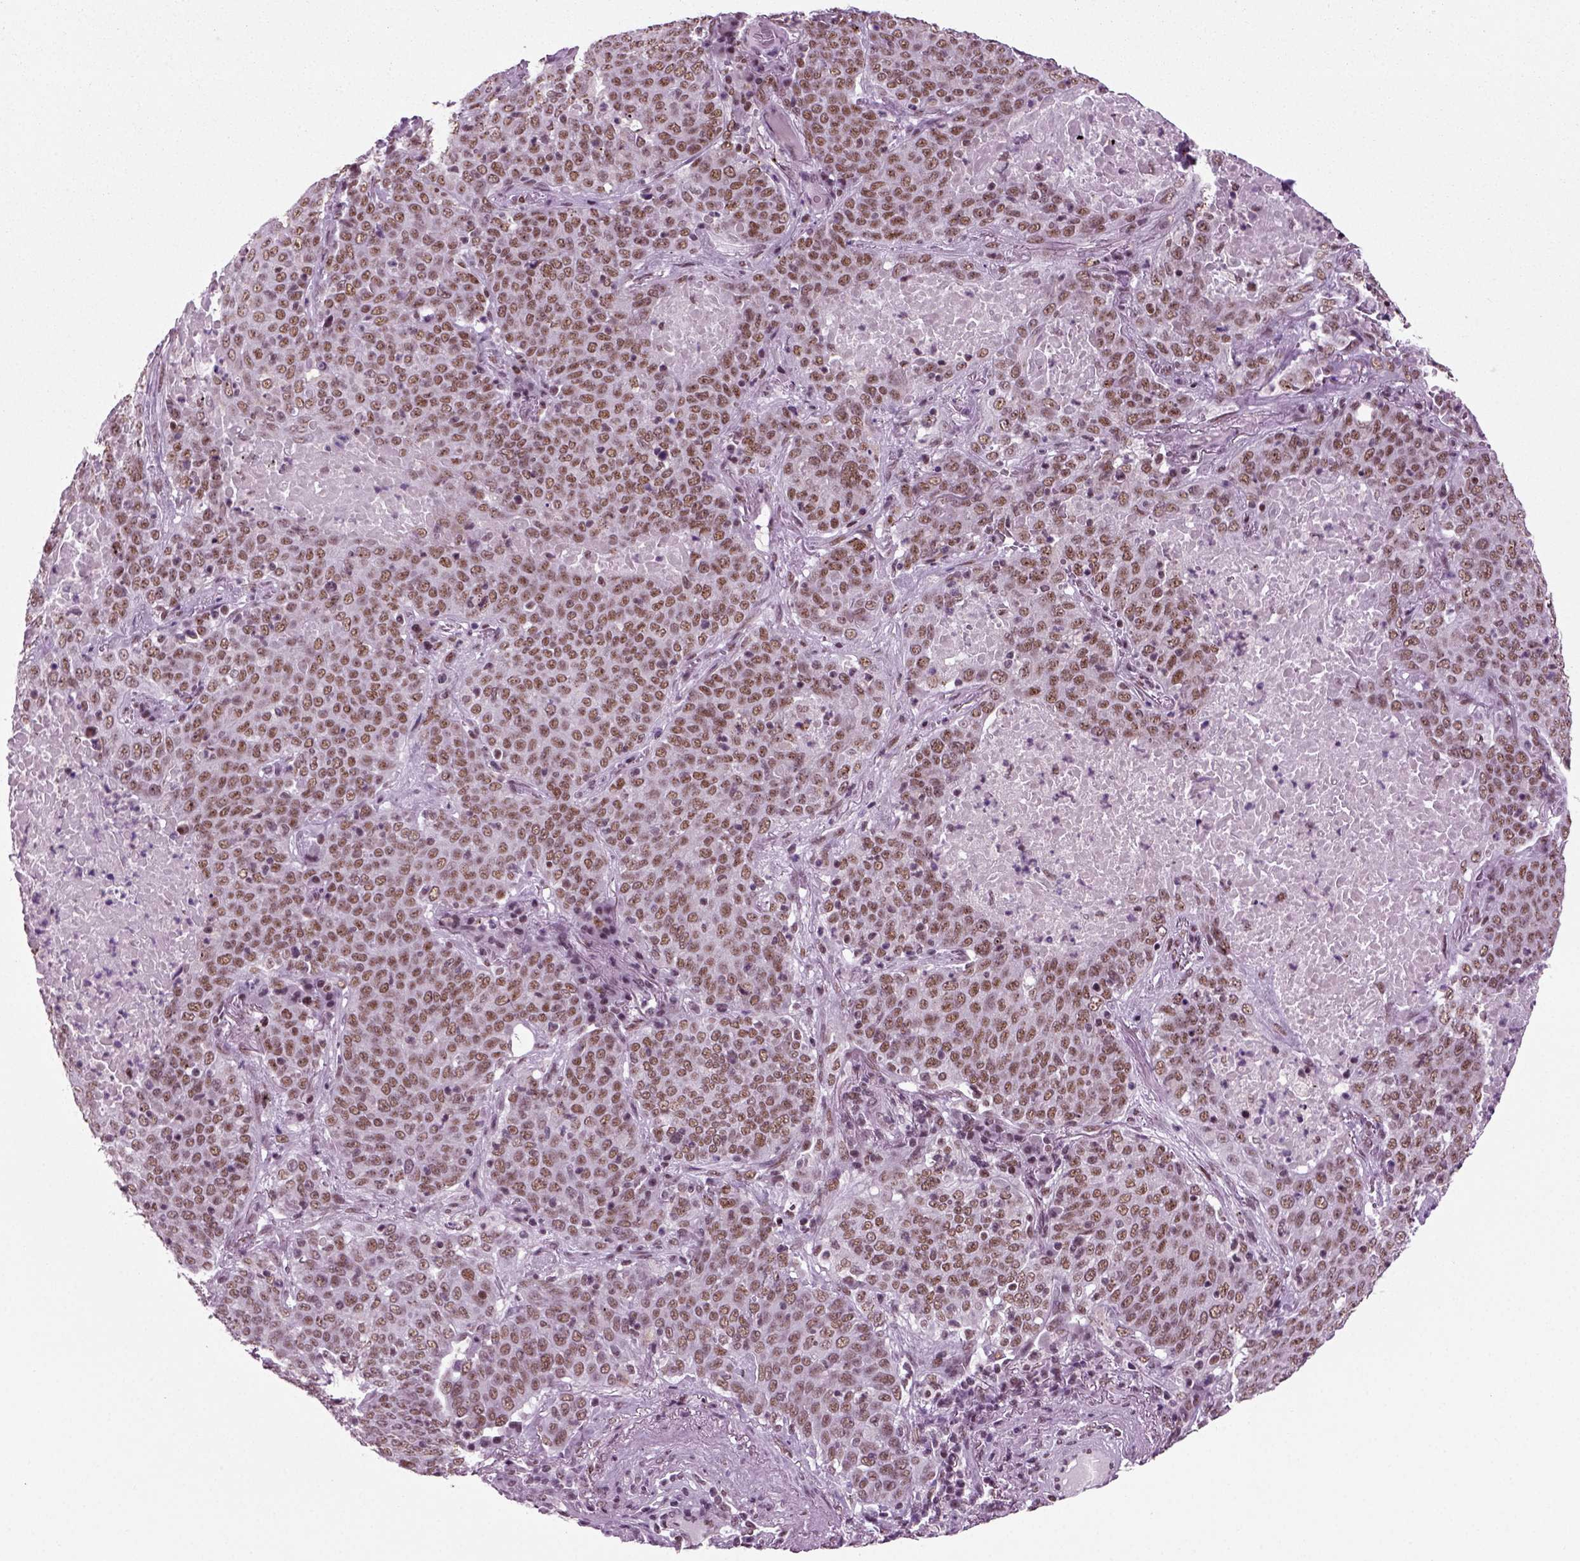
{"staining": {"intensity": "moderate", "quantity": ">75%", "location": "nuclear"}, "tissue": "lung cancer", "cell_type": "Tumor cells", "image_type": "cancer", "snomed": [{"axis": "morphology", "description": "Squamous cell carcinoma, NOS"}, {"axis": "topography", "description": "Lung"}], "caption": "Protein expression analysis of human lung squamous cell carcinoma reveals moderate nuclear positivity in approximately >75% of tumor cells. (DAB (3,3'-diaminobenzidine) = brown stain, brightfield microscopy at high magnification).", "gene": "RCOR3", "patient": {"sex": "male", "age": 82}}